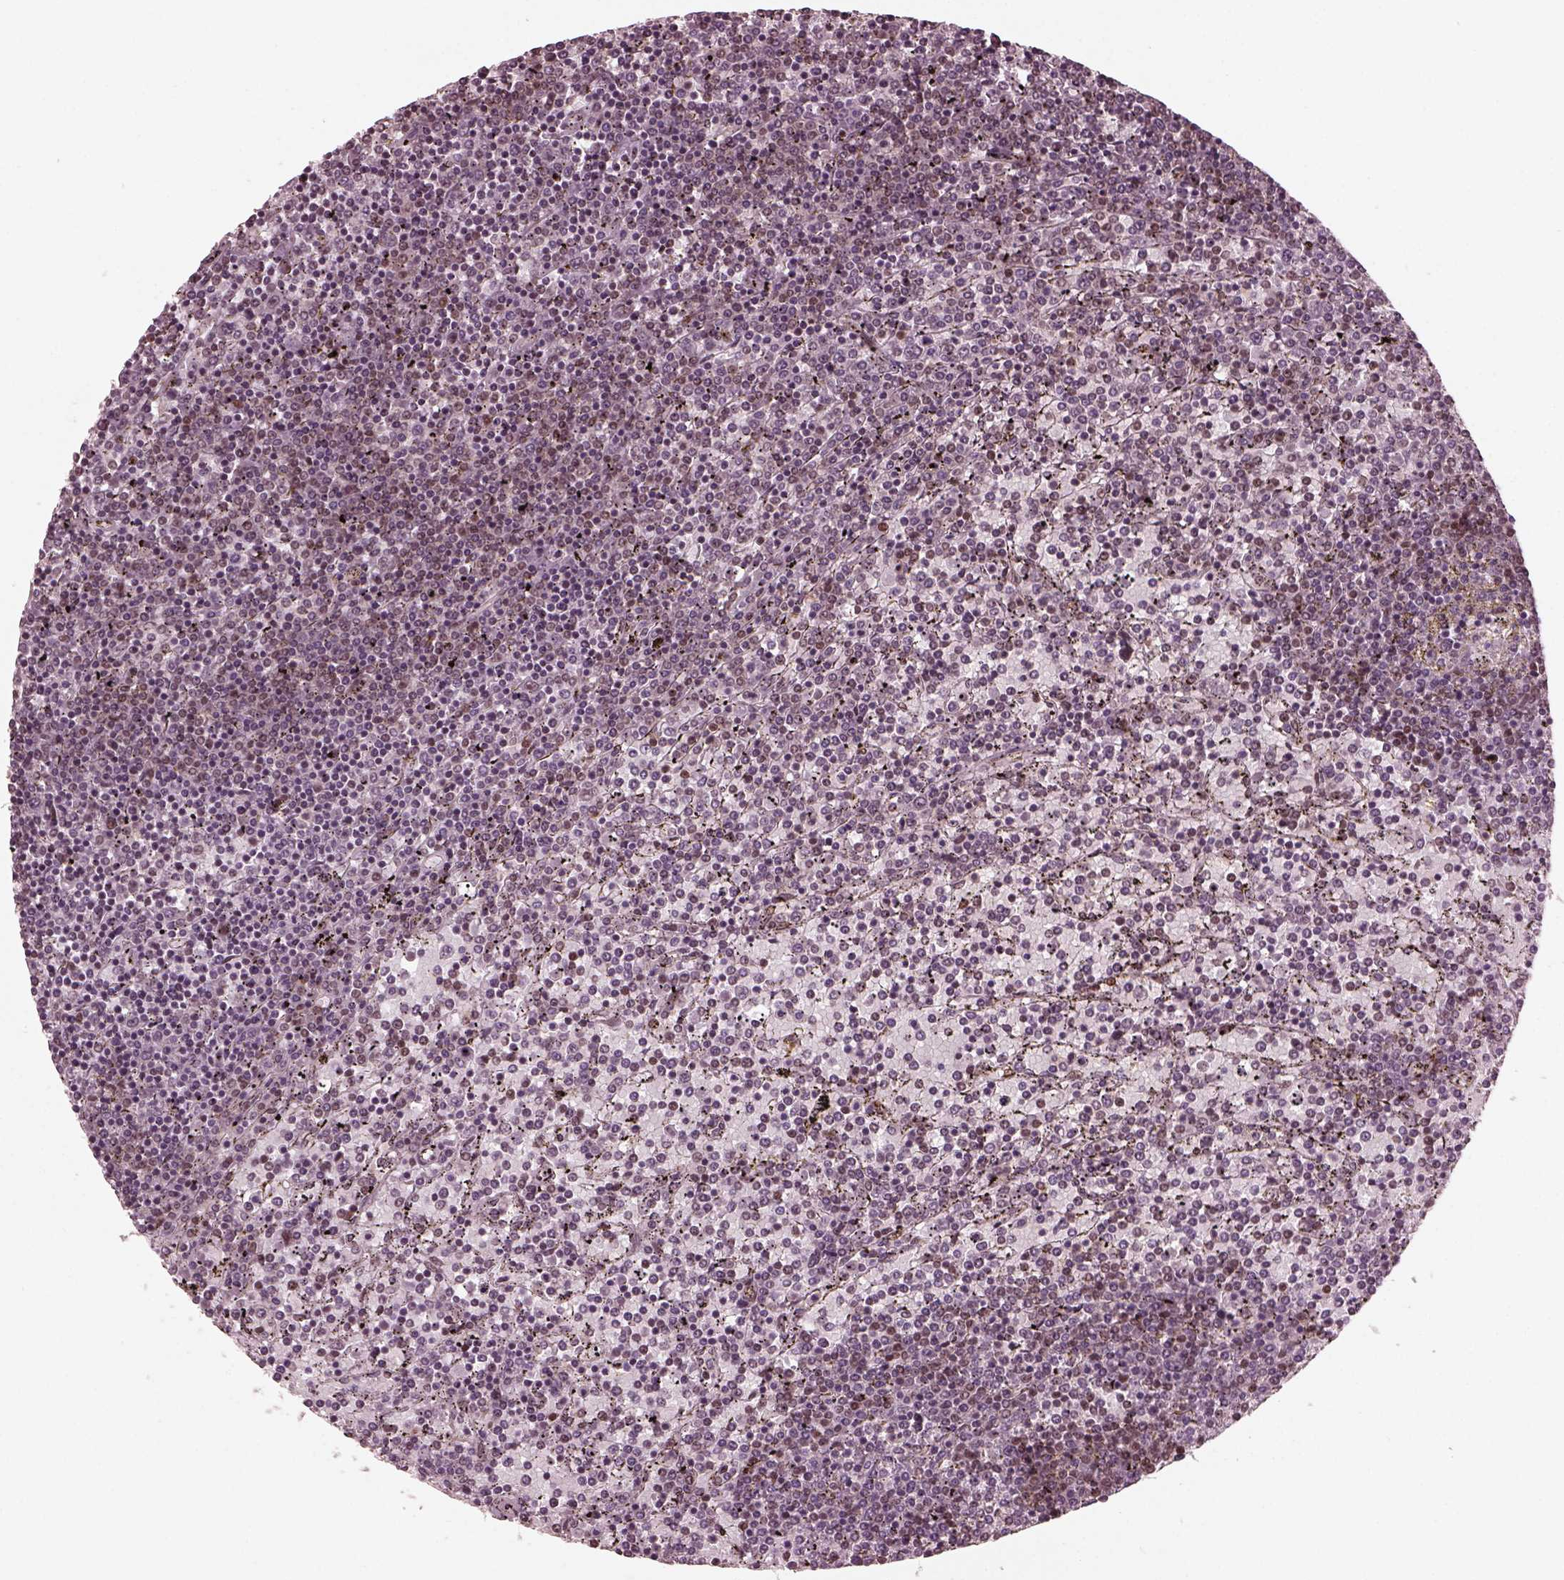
{"staining": {"intensity": "negative", "quantity": "none", "location": "none"}, "tissue": "lymphoma", "cell_type": "Tumor cells", "image_type": "cancer", "snomed": [{"axis": "morphology", "description": "Malignant lymphoma, non-Hodgkin's type, Low grade"}, {"axis": "topography", "description": "Spleen"}], "caption": "Protein analysis of lymphoma displays no significant positivity in tumor cells.", "gene": "TRIB3", "patient": {"sex": "female", "age": 77}}